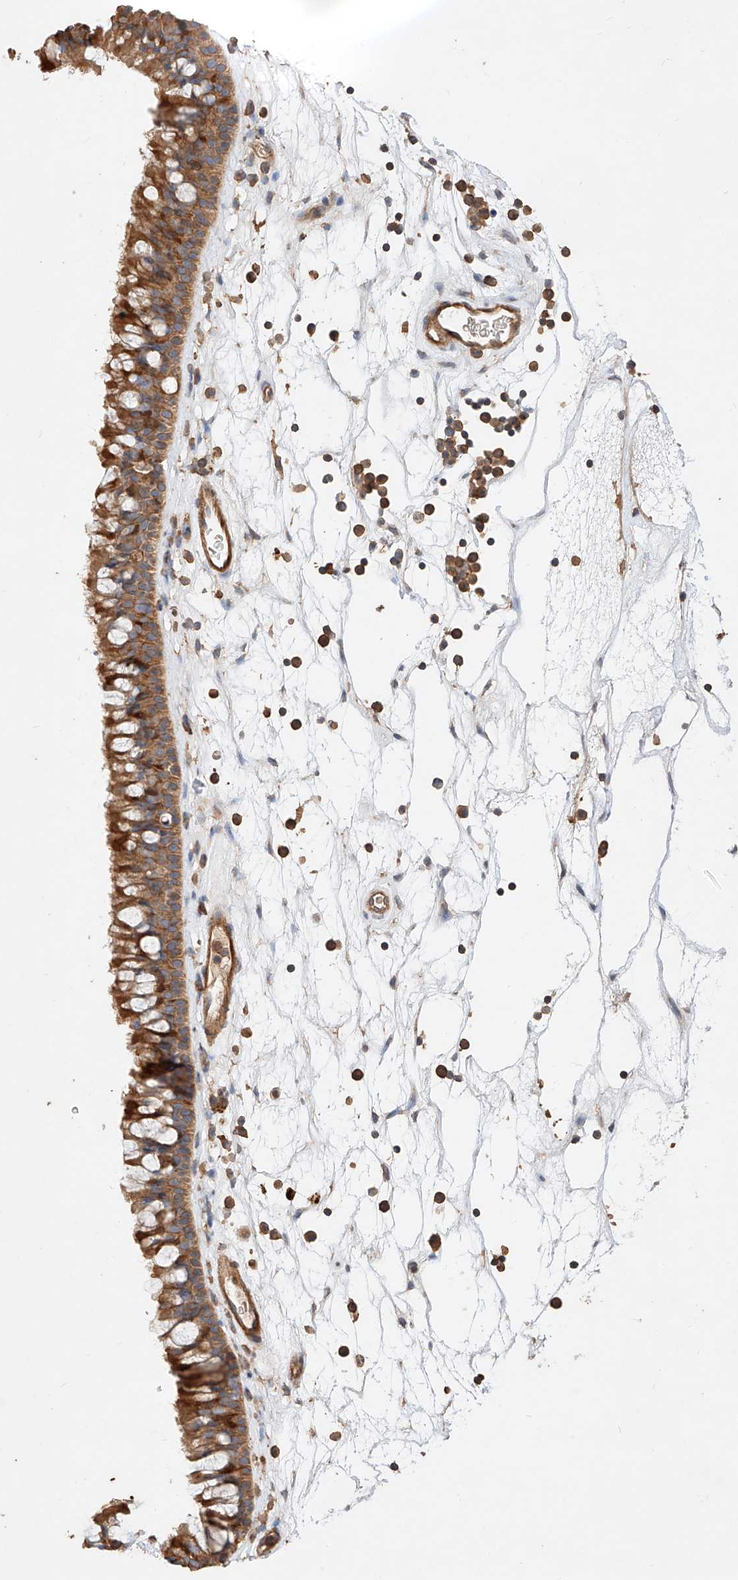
{"staining": {"intensity": "moderate", "quantity": ">75%", "location": "cytoplasmic/membranous"}, "tissue": "nasopharynx", "cell_type": "Respiratory epithelial cells", "image_type": "normal", "snomed": [{"axis": "morphology", "description": "Normal tissue, NOS"}, {"axis": "topography", "description": "Nasopharynx"}], "caption": "Immunohistochemical staining of benign nasopharynx displays >75% levels of moderate cytoplasmic/membranous protein expression in about >75% of respiratory epithelial cells.", "gene": "GHDC", "patient": {"sex": "male", "age": 64}}